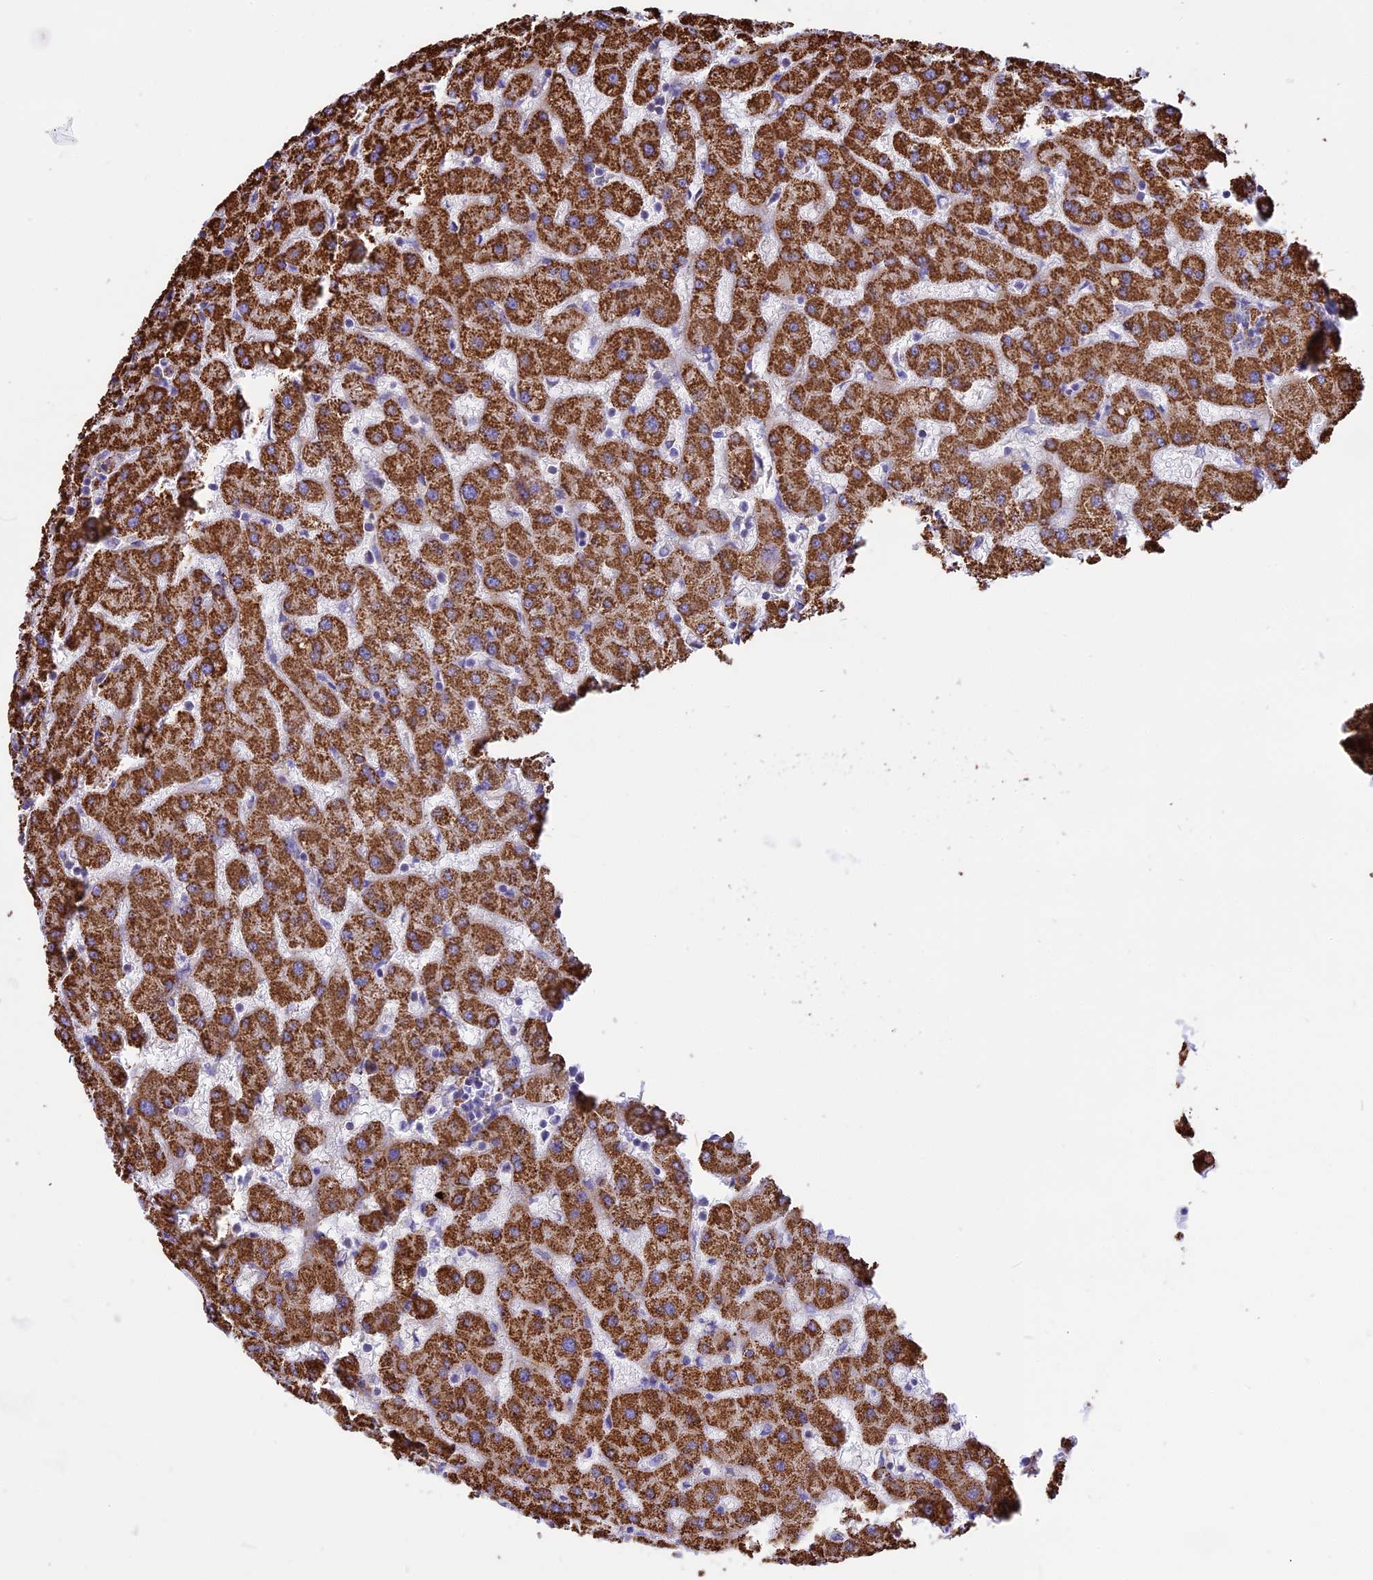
{"staining": {"intensity": "negative", "quantity": "none", "location": "none"}, "tissue": "liver", "cell_type": "Cholangiocytes", "image_type": "normal", "snomed": [{"axis": "morphology", "description": "Normal tissue, NOS"}, {"axis": "topography", "description": "Liver"}], "caption": "Cholangiocytes show no significant protein expression in normal liver. The staining was performed using DAB to visualize the protein expression in brown, while the nuclei were stained in blue with hematoxylin (Magnification: 20x).", "gene": "TTC4", "patient": {"sex": "female", "age": 63}}